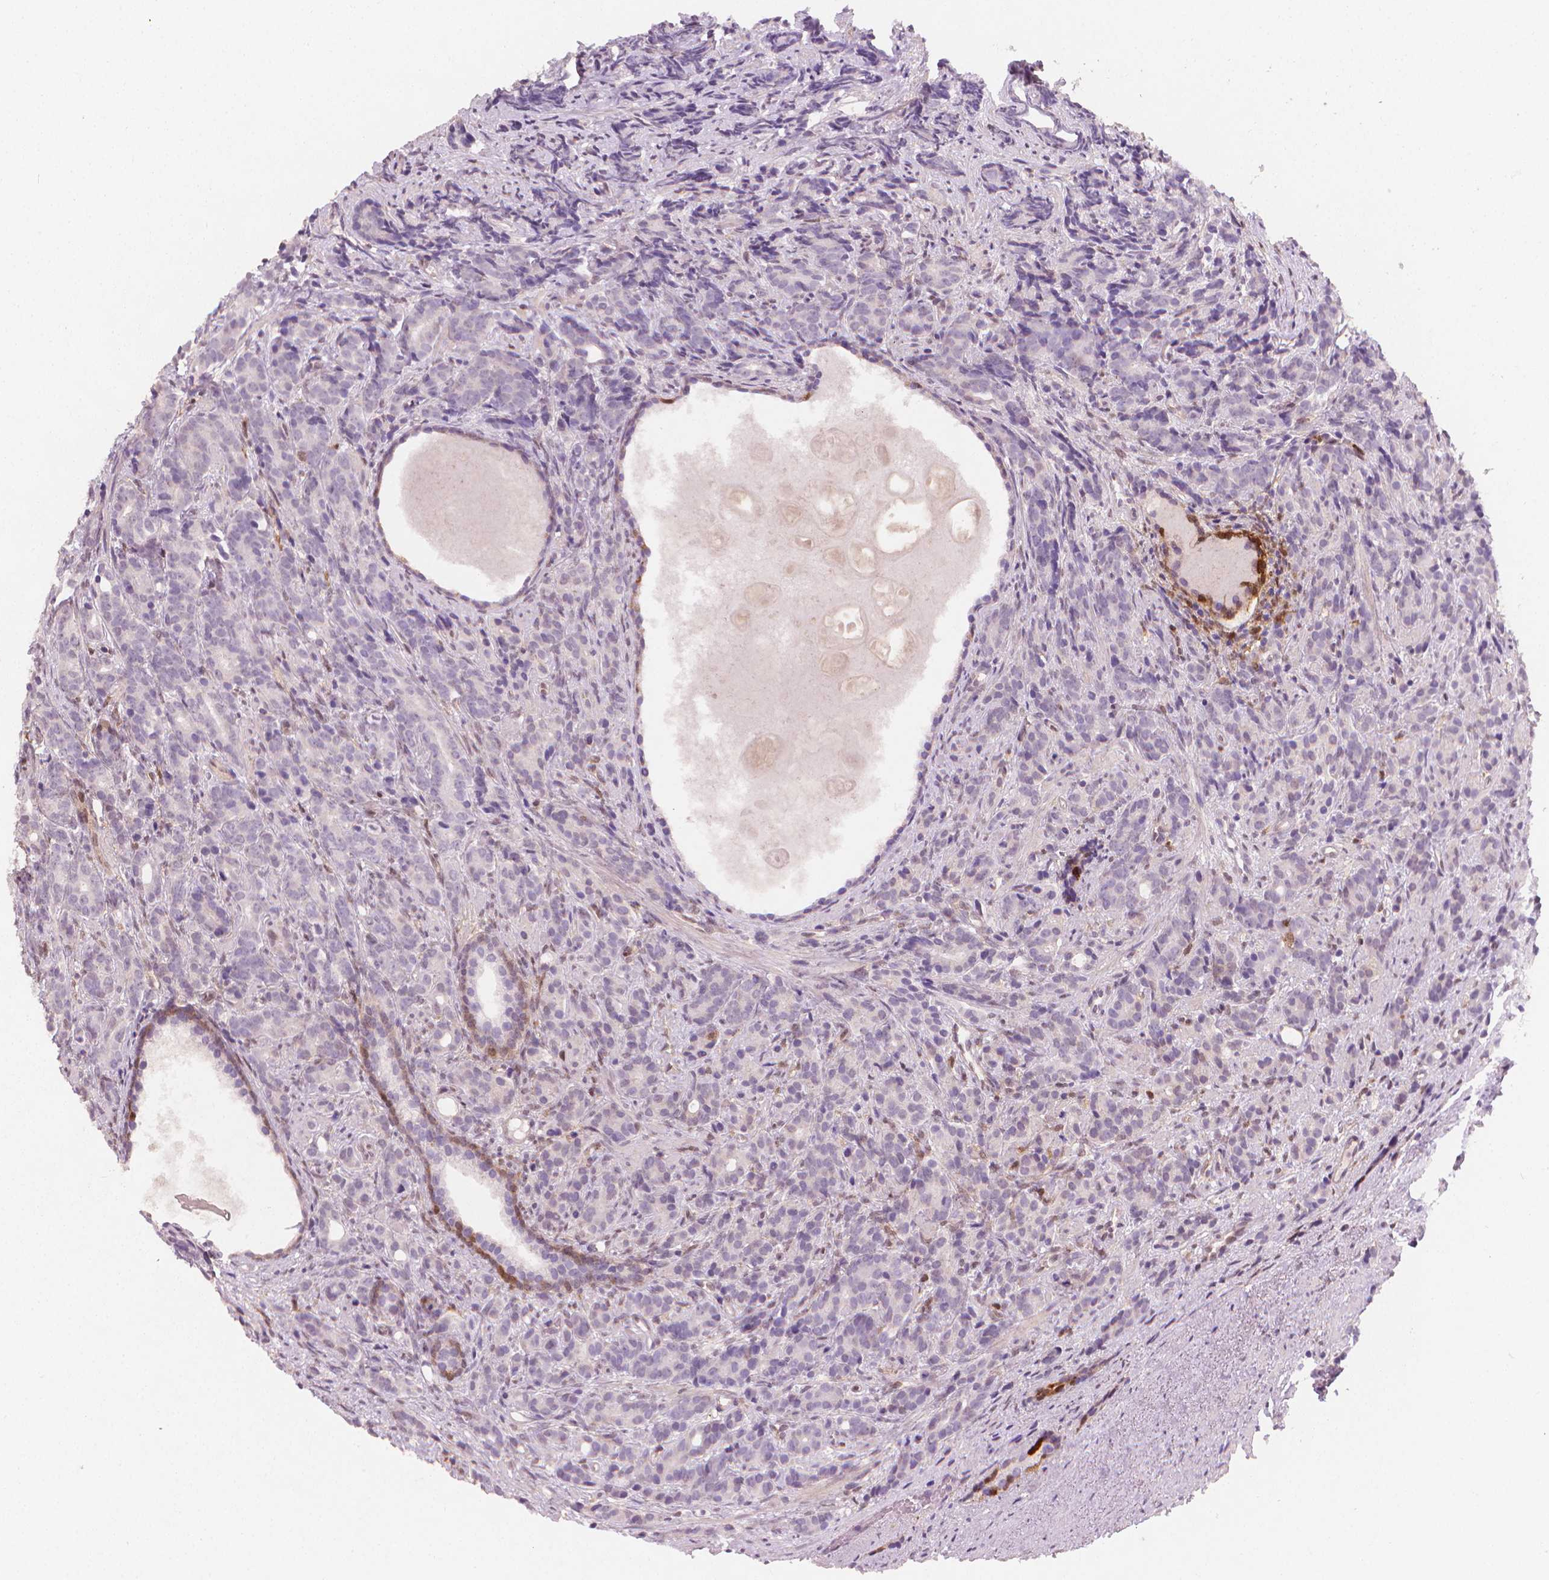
{"staining": {"intensity": "negative", "quantity": "none", "location": "none"}, "tissue": "prostate cancer", "cell_type": "Tumor cells", "image_type": "cancer", "snomed": [{"axis": "morphology", "description": "Adenocarcinoma, High grade"}, {"axis": "topography", "description": "Prostate"}], "caption": "There is no significant expression in tumor cells of prostate cancer.", "gene": "TNFAIP2", "patient": {"sex": "male", "age": 84}}